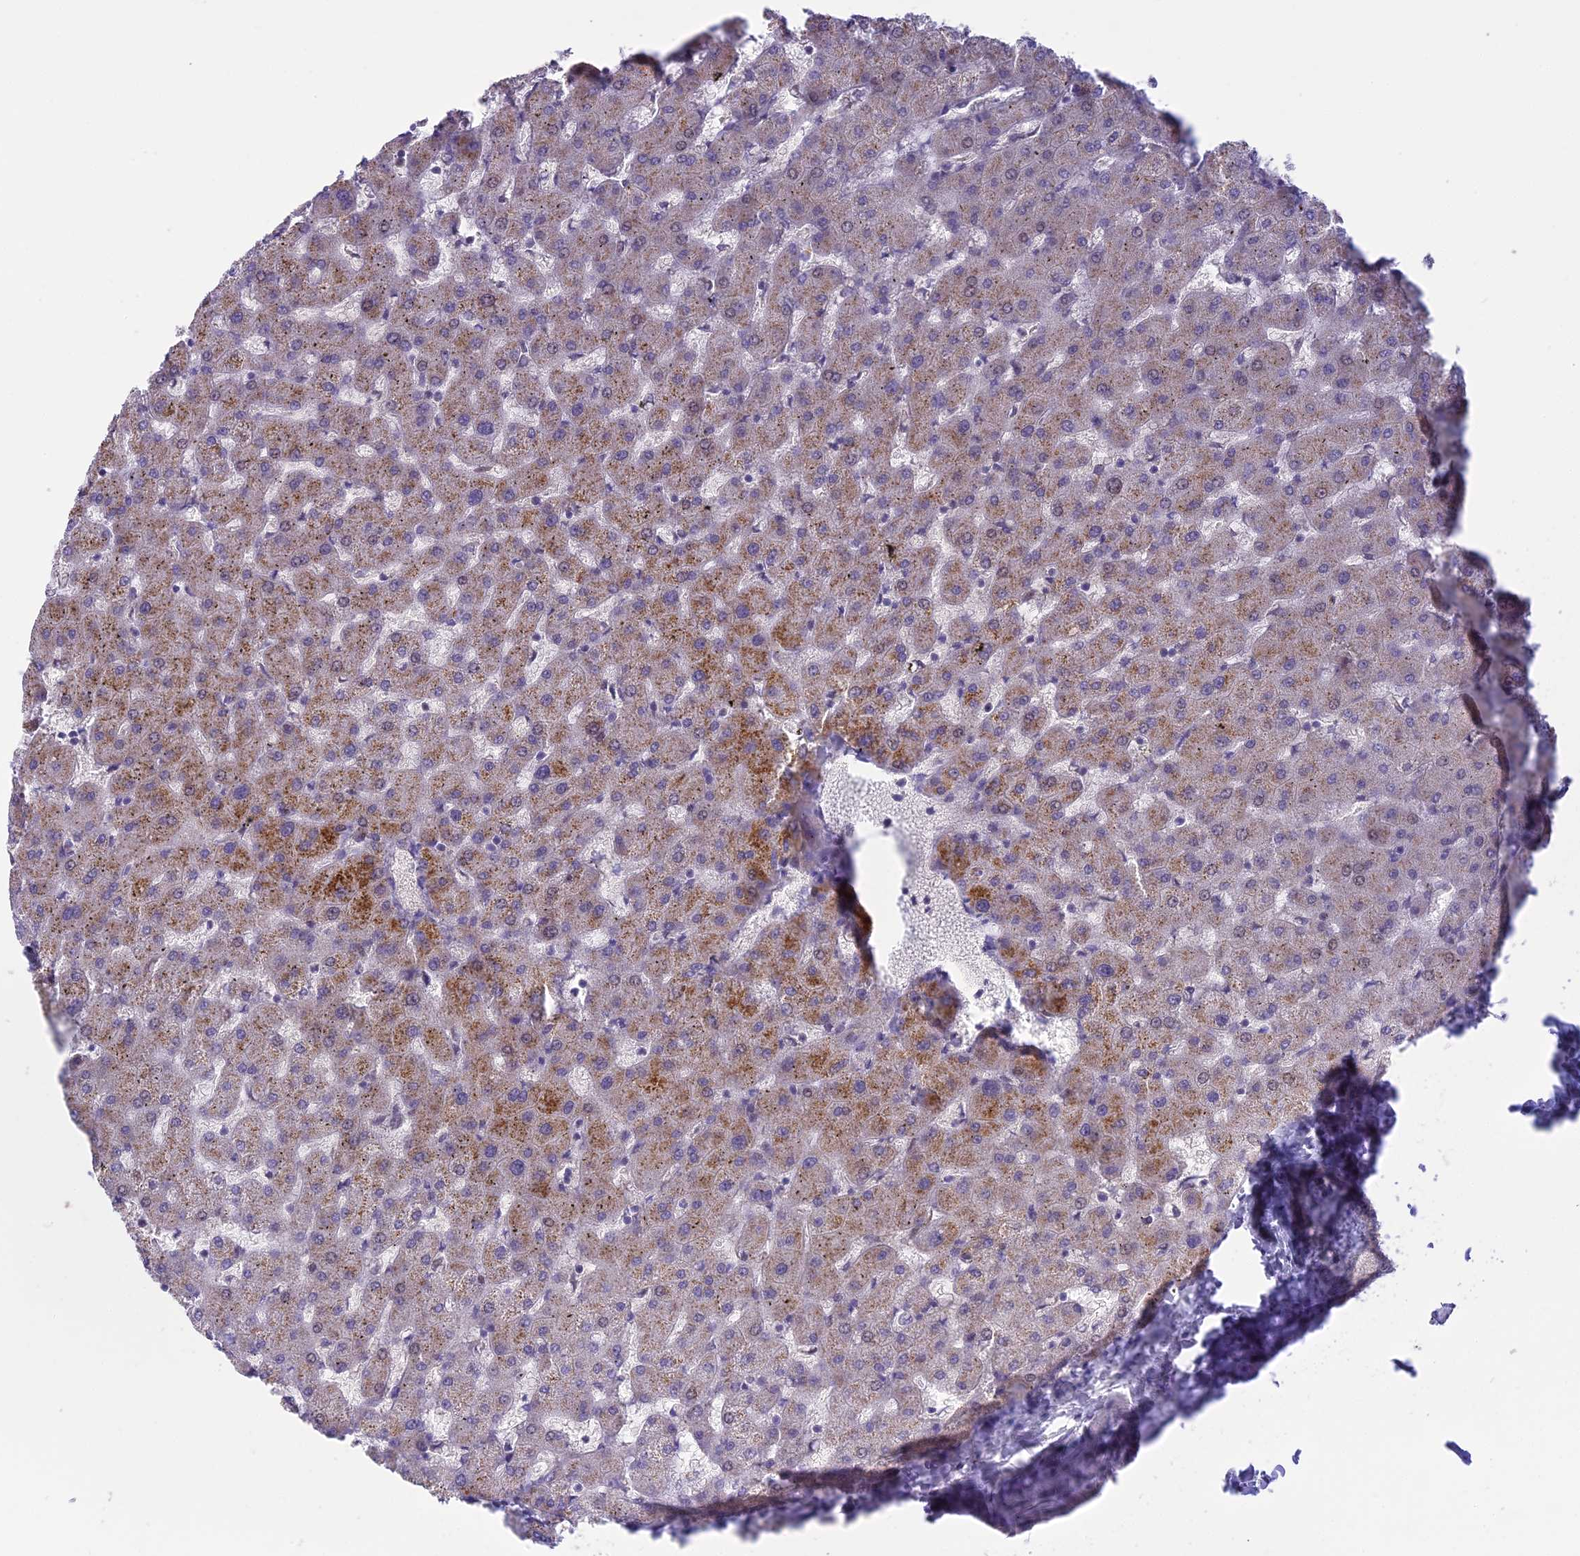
{"staining": {"intensity": "negative", "quantity": "none", "location": "none"}, "tissue": "liver", "cell_type": "Cholangiocytes", "image_type": "normal", "snomed": [{"axis": "morphology", "description": "Normal tissue, NOS"}, {"axis": "topography", "description": "Liver"}], "caption": "Immunohistochemical staining of unremarkable human liver shows no significant positivity in cholangiocytes. (Stains: DAB immunohistochemistry (IHC) with hematoxylin counter stain, Microscopy: brightfield microscopy at high magnification).", "gene": "CORO2A", "patient": {"sex": "female", "age": 63}}